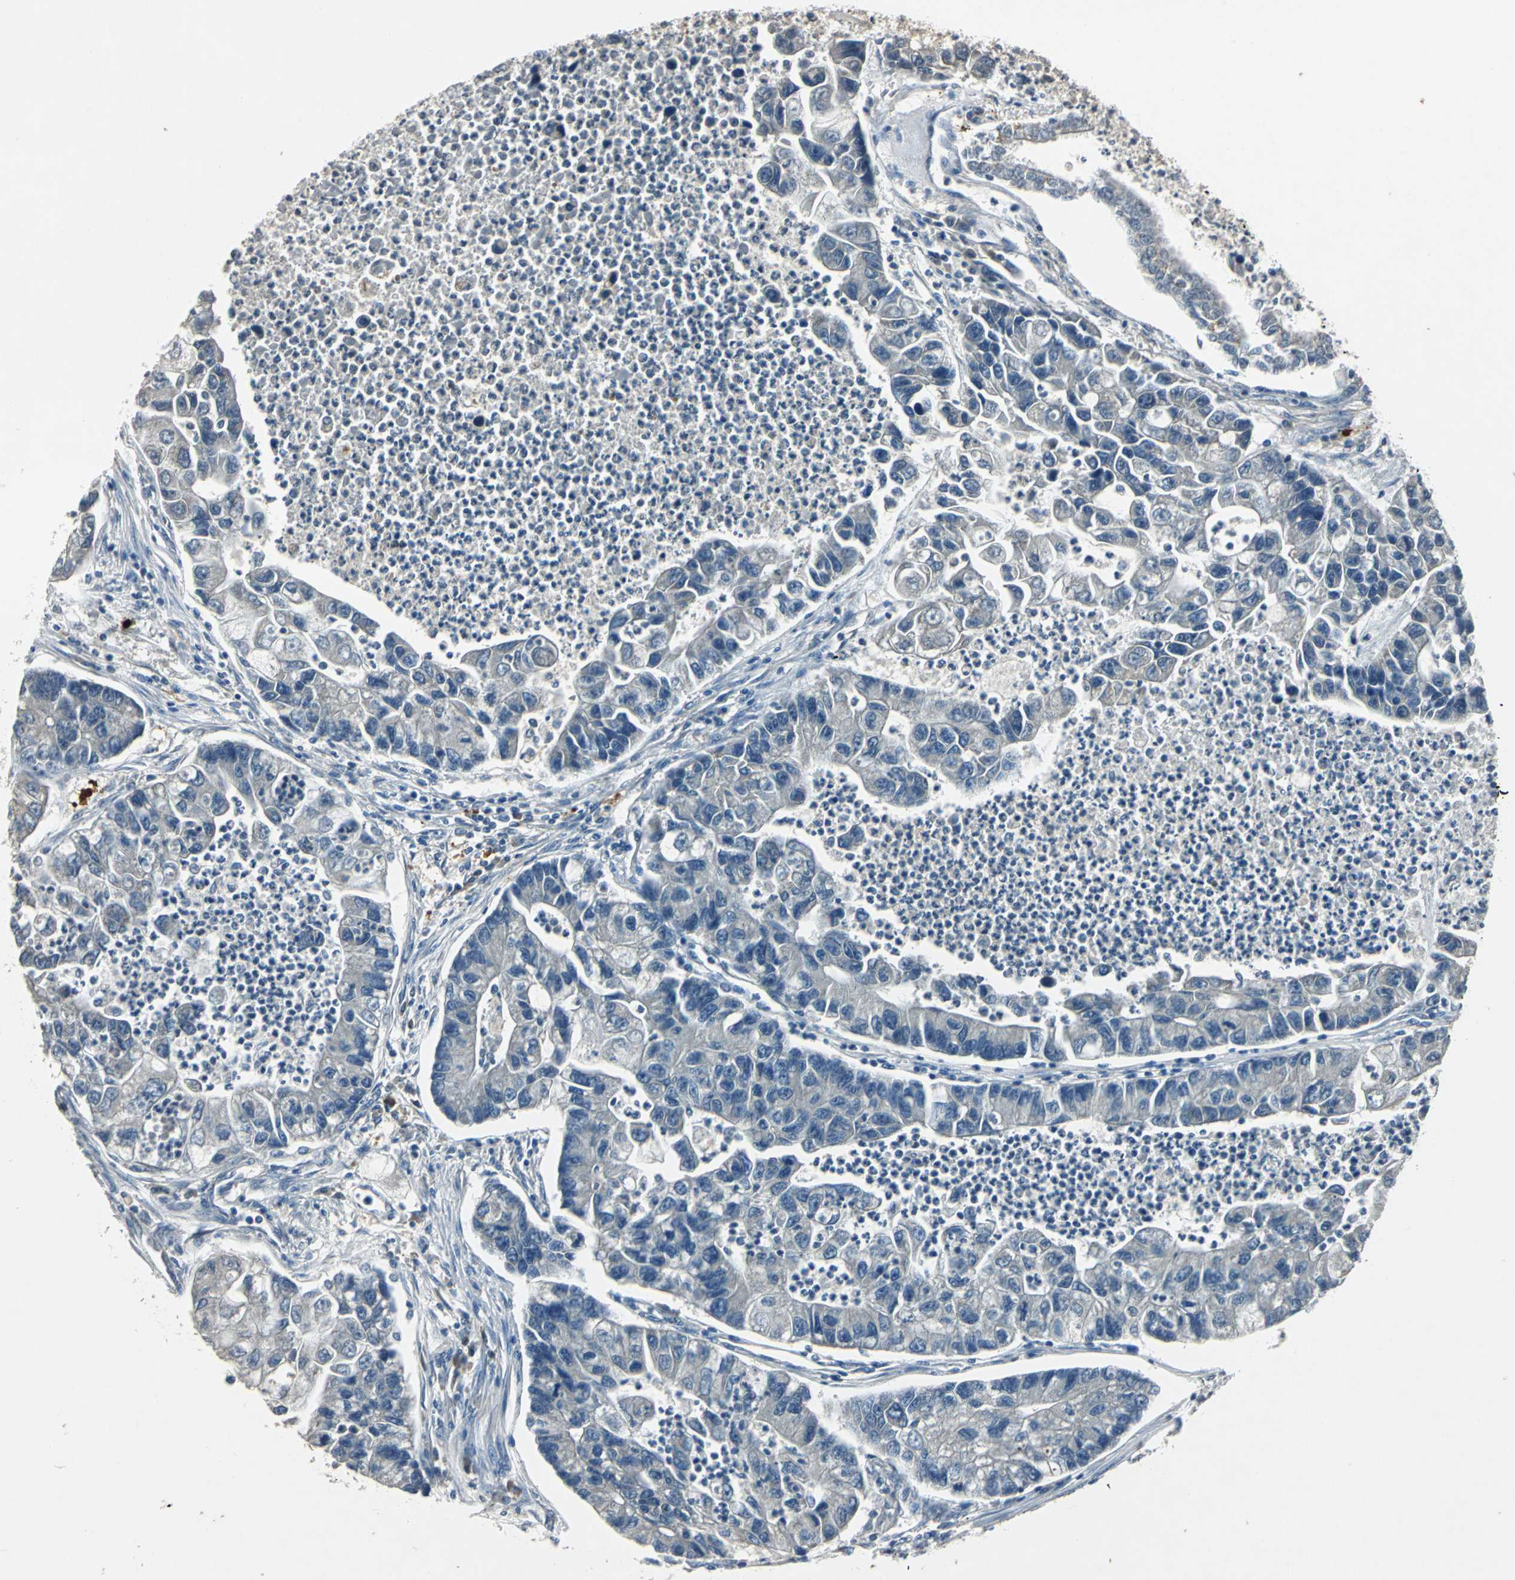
{"staining": {"intensity": "negative", "quantity": "none", "location": "none"}, "tissue": "lung cancer", "cell_type": "Tumor cells", "image_type": "cancer", "snomed": [{"axis": "morphology", "description": "Adenocarcinoma, NOS"}, {"axis": "topography", "description": "Lung"}], "caption": "Human lung adenocarcinoma stained for a protein using immunohistochemistry demonstrates no staining in tumor cells.", "gene": "SLC2A13", "patient": {"sex": "female", "age": 51}}